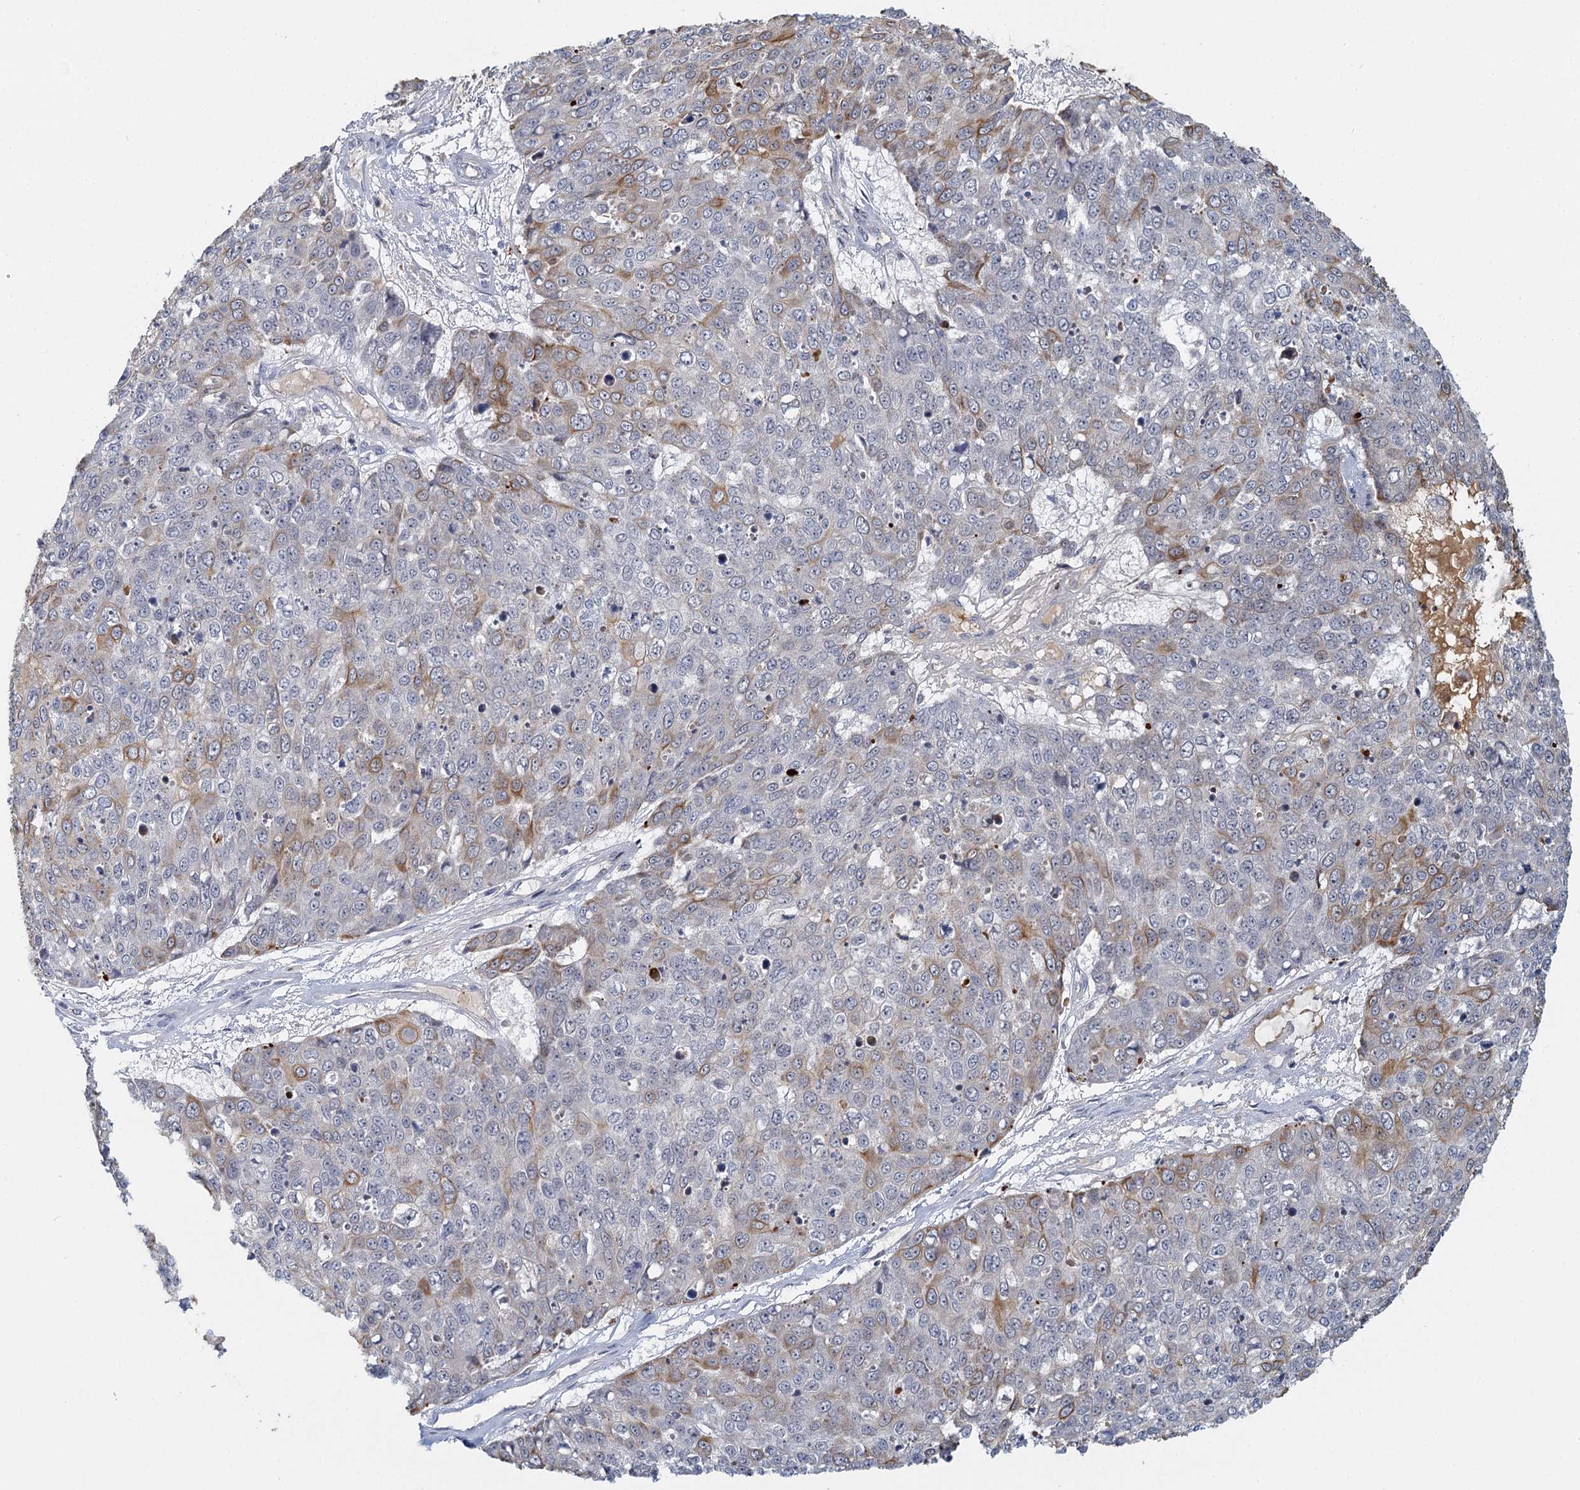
{"staining": {"intensity": "moderate", "quantity": "<25%", "location": "cytoplasmic/membranous"}, "tissue": "skin cancer", "cell_type": "Tumor cells", "image_type": "cancer", "snomed": [{"axis": "morphology", "description": "Squamous cell carcinoma, NOS"}, {"axis": "topography", "description": "Skin"}], "caption": "An immunohistochemistry image of tumor tissue is shown. Protein staining in brown highlights moderate cytoplasmic/membranous positivity in squamous cell carcinoma (skin) within tumor cells. (Stains: DAB (3,3'-diaminobenzidine) in brown, nuclei in blue, Microscopy: brightfield microscopy at high magnification).", "gene": "GPATCH11", "patient": {"sex": "female", "age": 44}}